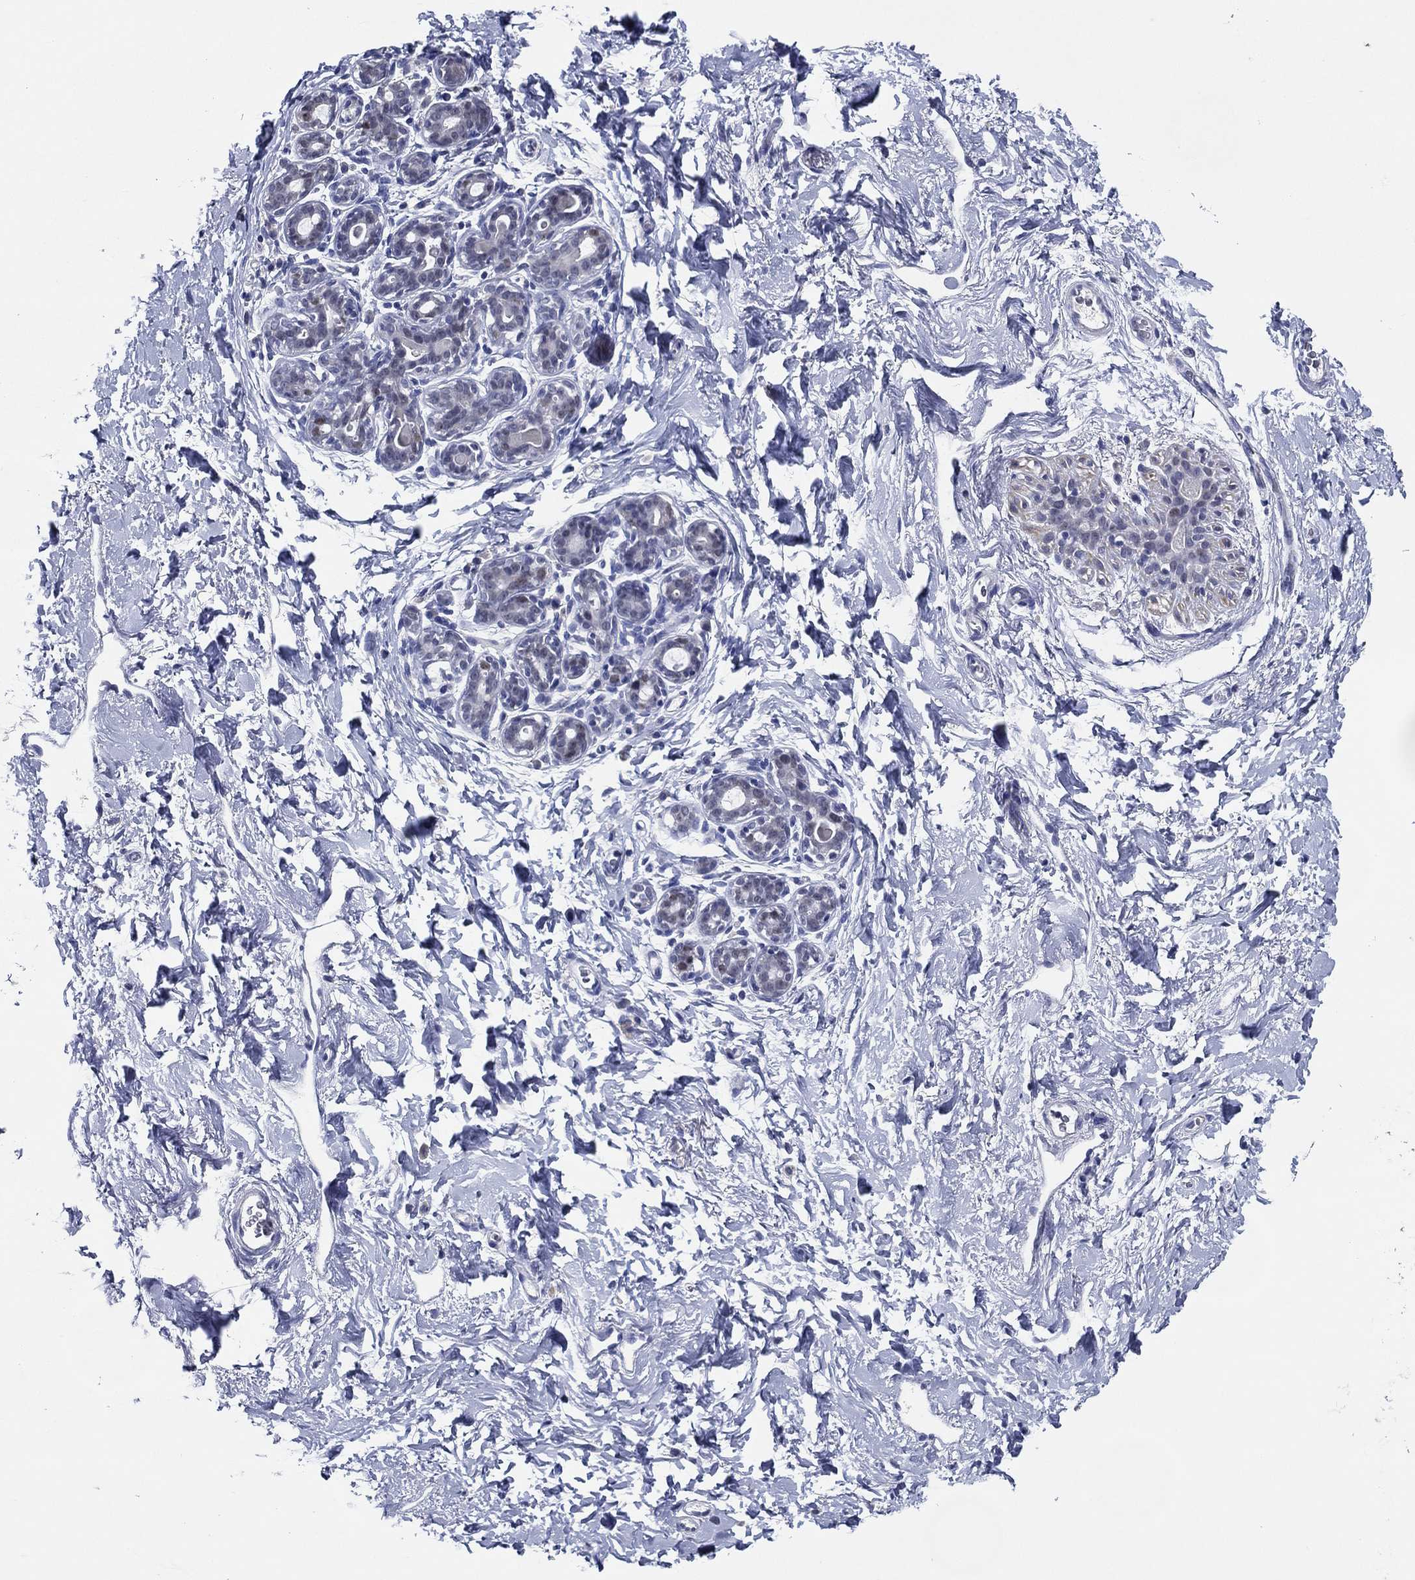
{"staining": {"intensity": "negative", "quantity": "none", "location": "none"}, "tissue": "breast", "cell_type": "Adipocytes", "image_type": "normal", "snomed": [{"axis": "morphology", "description": "Normal tissue, NOS"}, {"axis": "topography", "description": "Breast"}], "caption": "Adipocytes show no significant expression in normal breast. (Brightfield microscopy of DAB (3,3'-diaminobenzidine) immunohistochemistry at high magnification).", "gene": "TFAP2A", "patient": {"sex": "female", "age": 43}}